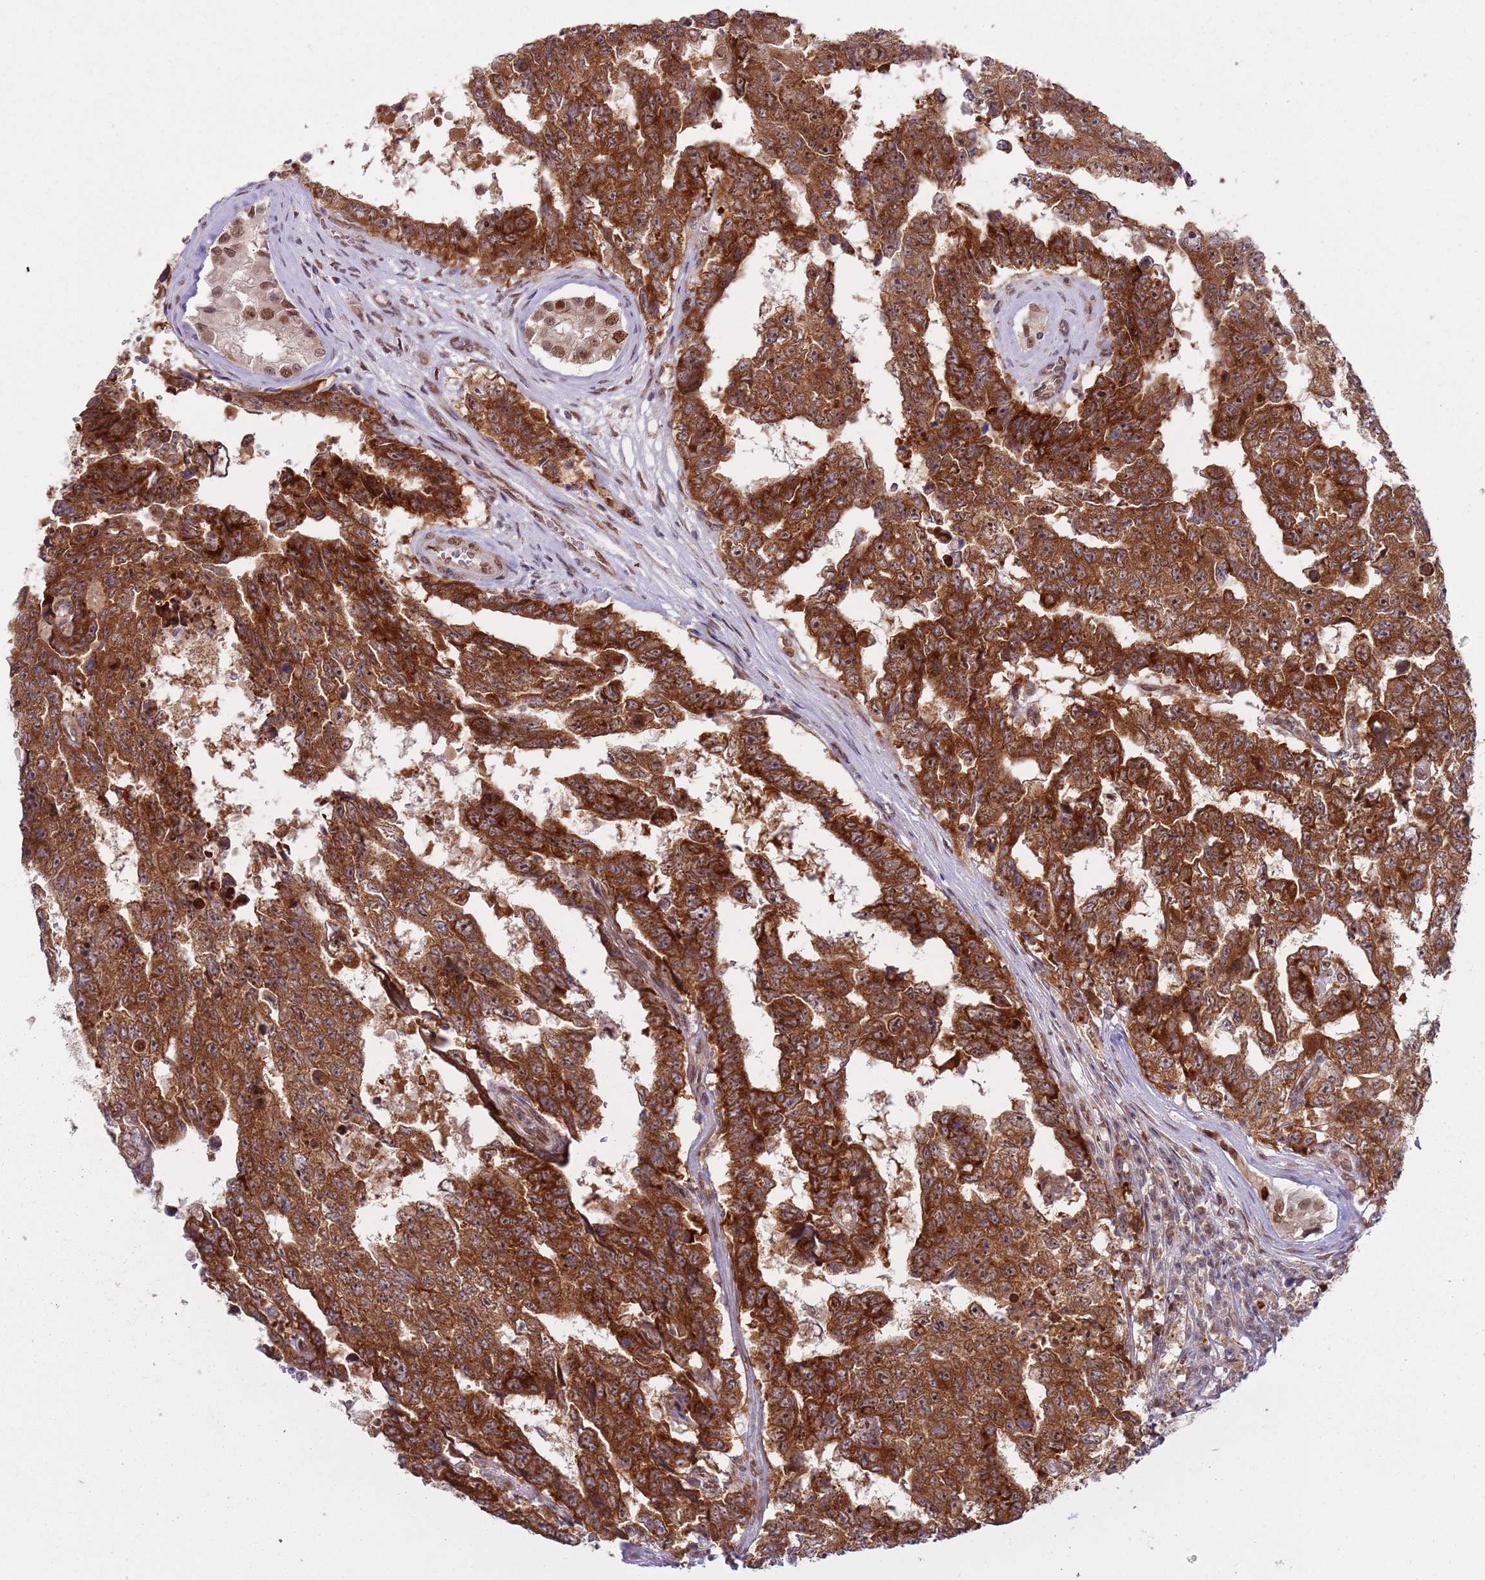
{"staining": {"intensity": "moderate", "quantity": ">75%", "location": "cytoplasmic/membranous"}, "tissue": "testis cancer", "cell_type": "Tumor cells", "image_type": "cancer", "snomed": [{"axis": "morphology", "description": "Normal tissue, NOS"}, {"axis": "morphology", "description": "Carcinoma, Embryonal, NOS"}, {"axis": "topography", "description": "Testis"}, {"axis": "topography", "description": "Epididymis"}], "caption": "Testis cancer (embryonal carcinoma) stained for a protein (brown) demonstrates moderate cytoplasmic/membranous positive positivity in about >75% of tumor cells.", "gene": "SLC25A32", "patient": {"sex": "male", "age": 25}}